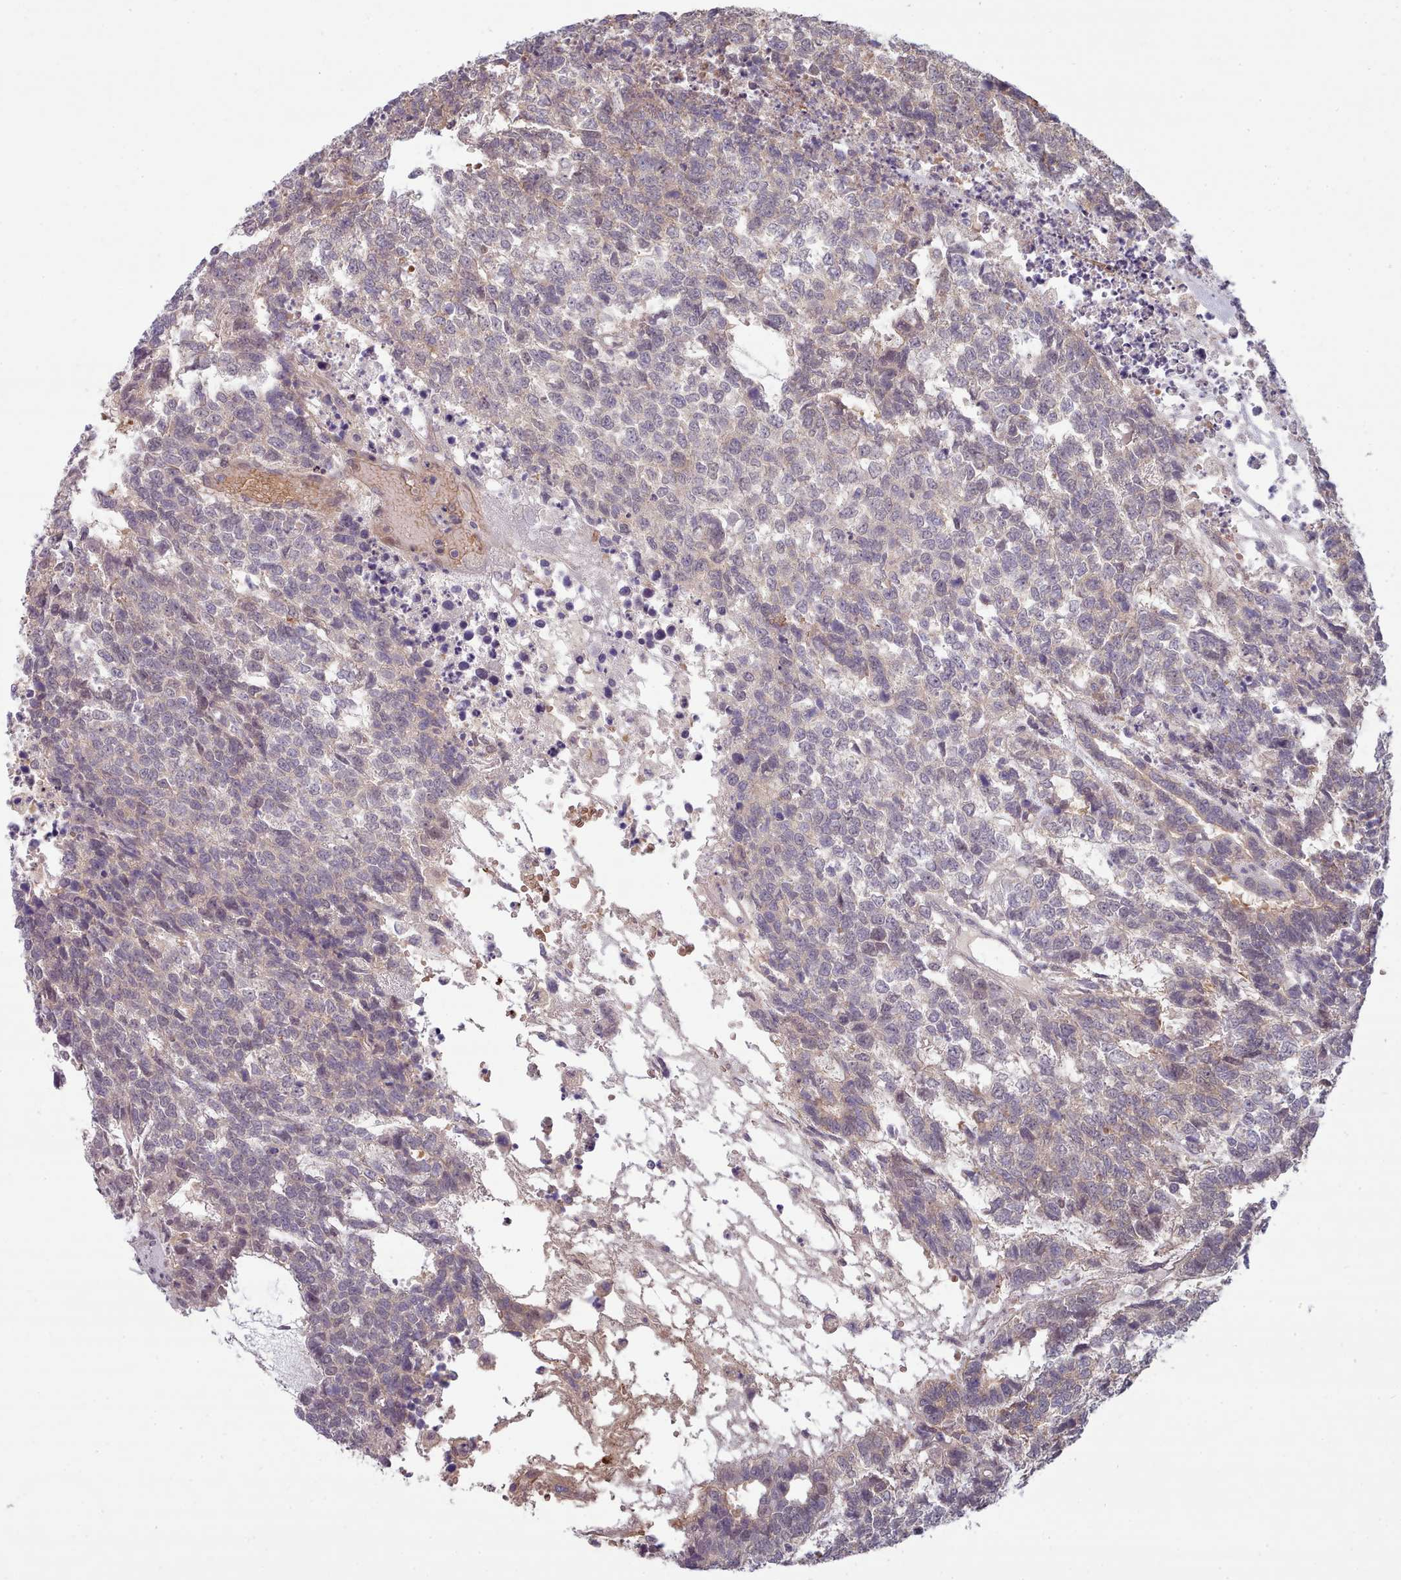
{"staining": {"intensity": "moderate", "quantity": "<25%", "location": "cytoplasmic/membranous"}, "tissue": "testis cancer", "cell_type": "Tumor cells", "image_type": "cancer", "snomed": [{"axis": "morphology", "description": "Carcinoma, Embryonal, NOS"}, {"axis": "topography", "description": "Testis"}], "caption": "This micrograph demonstrates testis embryonal carcinoma stained with immunohistochemistry to label a protein in brown. The cytoplasmic/membranous of tumor cells show moderate positivity for the protein. Nuclei are counter-stained blue.", "gene": "CLNS1A", "patient": {"sex": "male", "age": 23}}